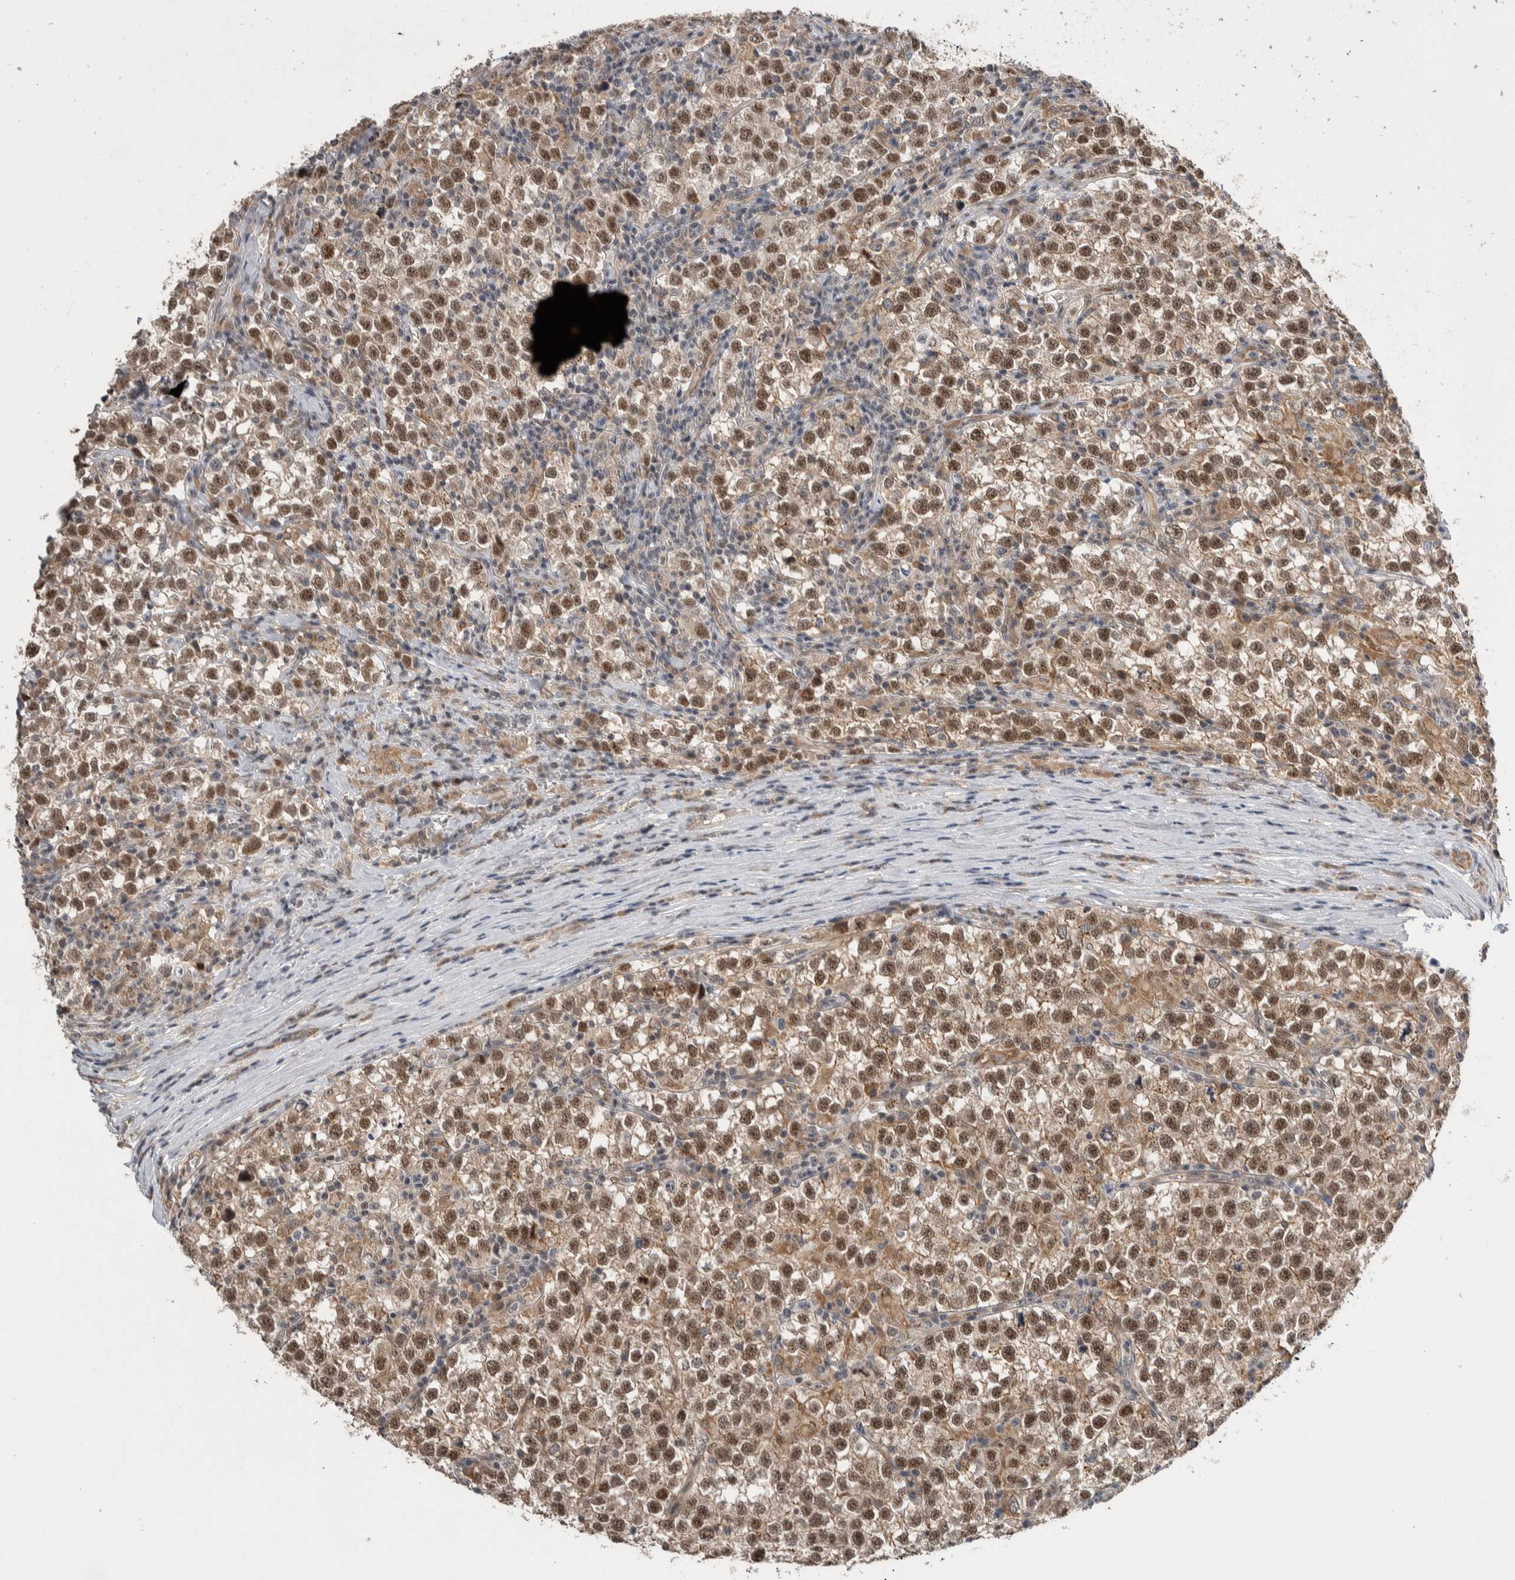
{"staining": {"intensity": "moderate", "quantity": ">75%", "location": "cytoplasmic/membranous,nuclear"}, "tissue": "testis cancer", "cell_type": "Tumor cells", "image_type": "cancer", "snomed": [{"axis": "morphology", "description": "Normal tissue, NOS"}, {"axis": "morphology", "description": "Seminoma, NOS"}, {"axis": "topography", "description": "Testis"}], "caption": "Approximately >75% of tumor cells in testis seminoma reveal moderate cytoplasmic/membranous and nuclear protein expression as visualized by brown immunohistochemical staining.", "gene": "PRDM4", "patient": {"sex": "male", "age": 43}}